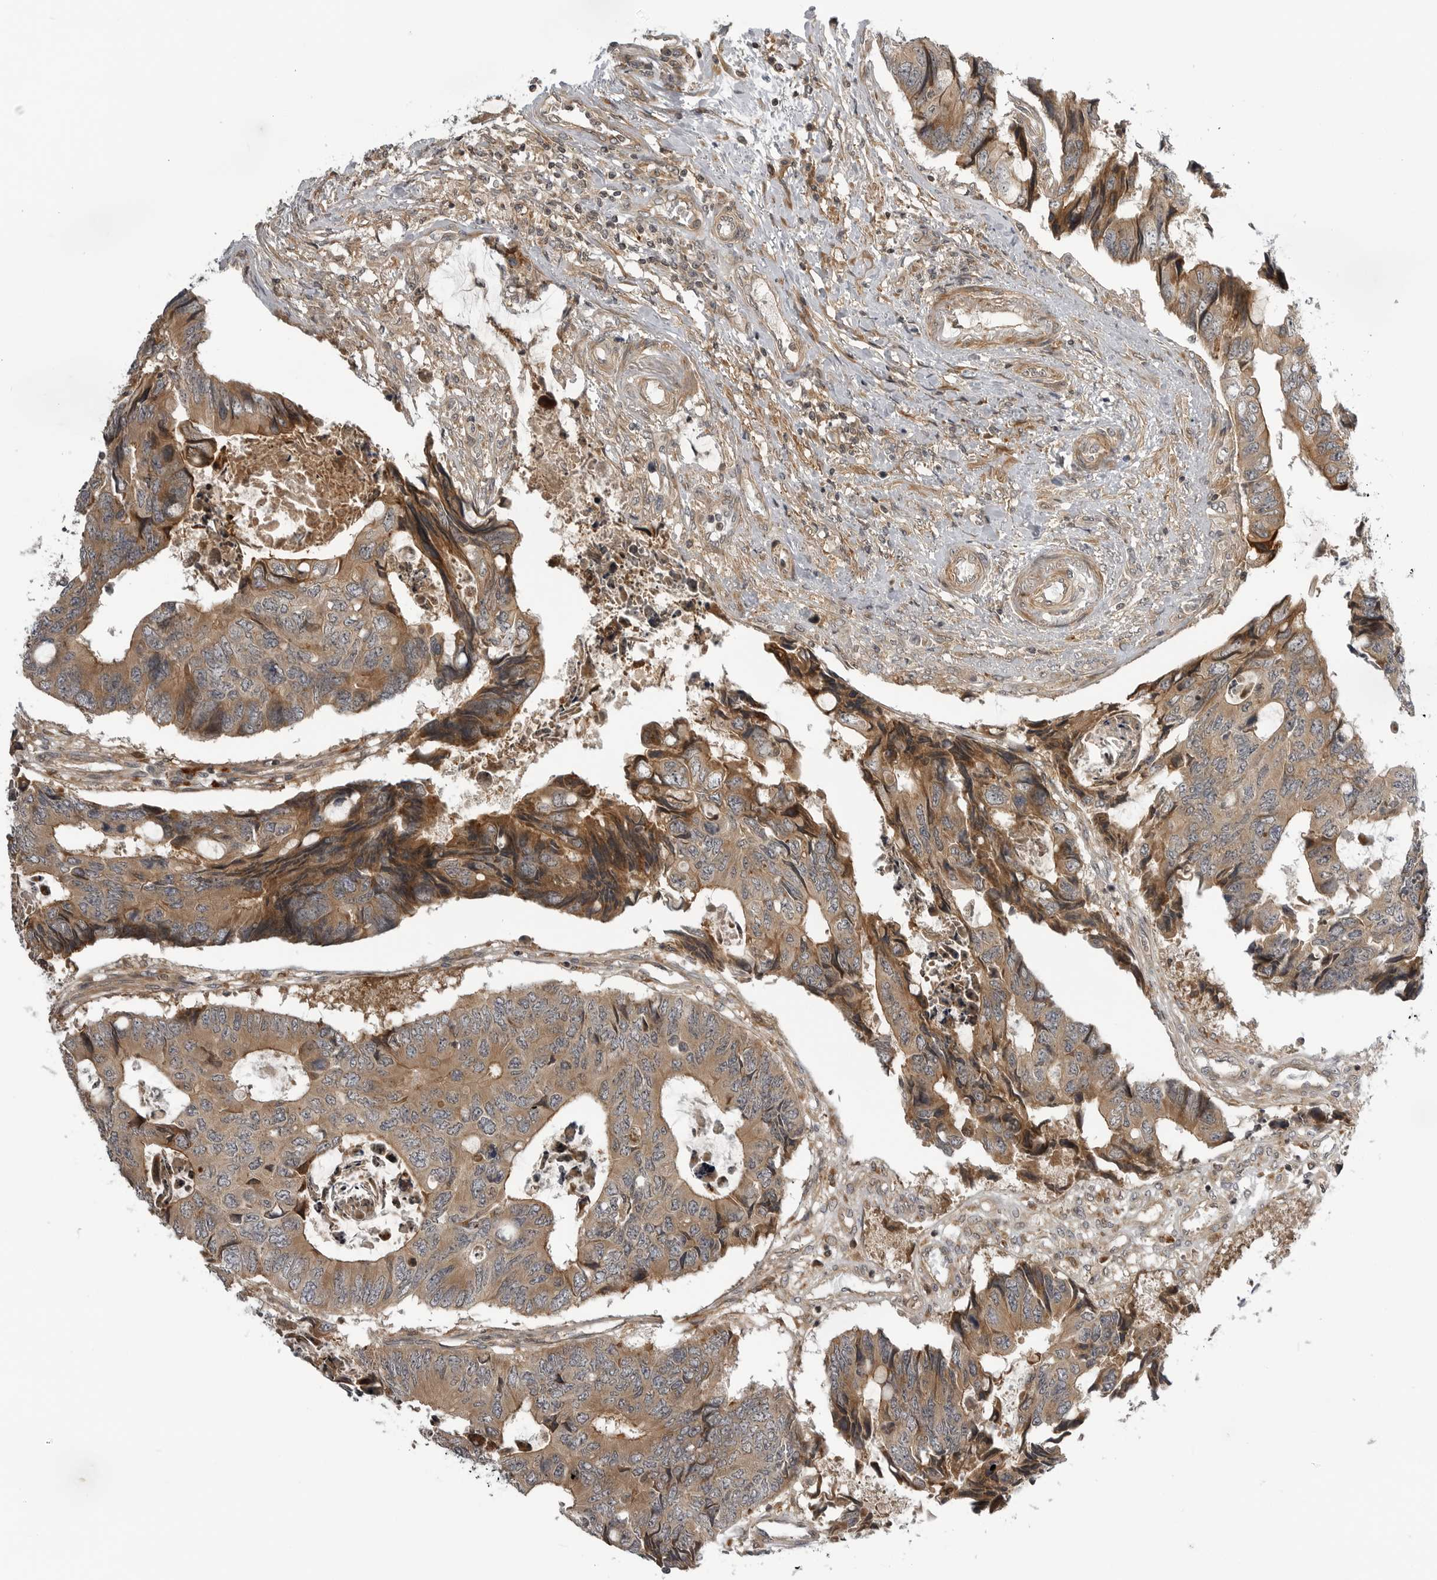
{"staining": {"intensity": "weak", "quantity": ">75%", "location": "cytoplasmic/membranous"}, "tissue": "colorectal cancer", "cell_type": "Tumor cells", "image_type": "cancer", "snomed": [{"axis": "morphology", "description": "Adenocarcinoma, NOS"}, {"axis": "topography", "description": "Rectum"}], "caption": "An immunohistochemistry photomicrograph of tumor tissue is shown. Protein staining in brown shows weak cytoplasmic/membranous positivity in colorectal adenocarcinoma within tumor cells. (Stains: DAB in brown, nuclei in blue, Microscopy: brightfield microscopy at high magnification).", "gene": "LRRC45", "patient": {"sex": "male", "age": 84}}